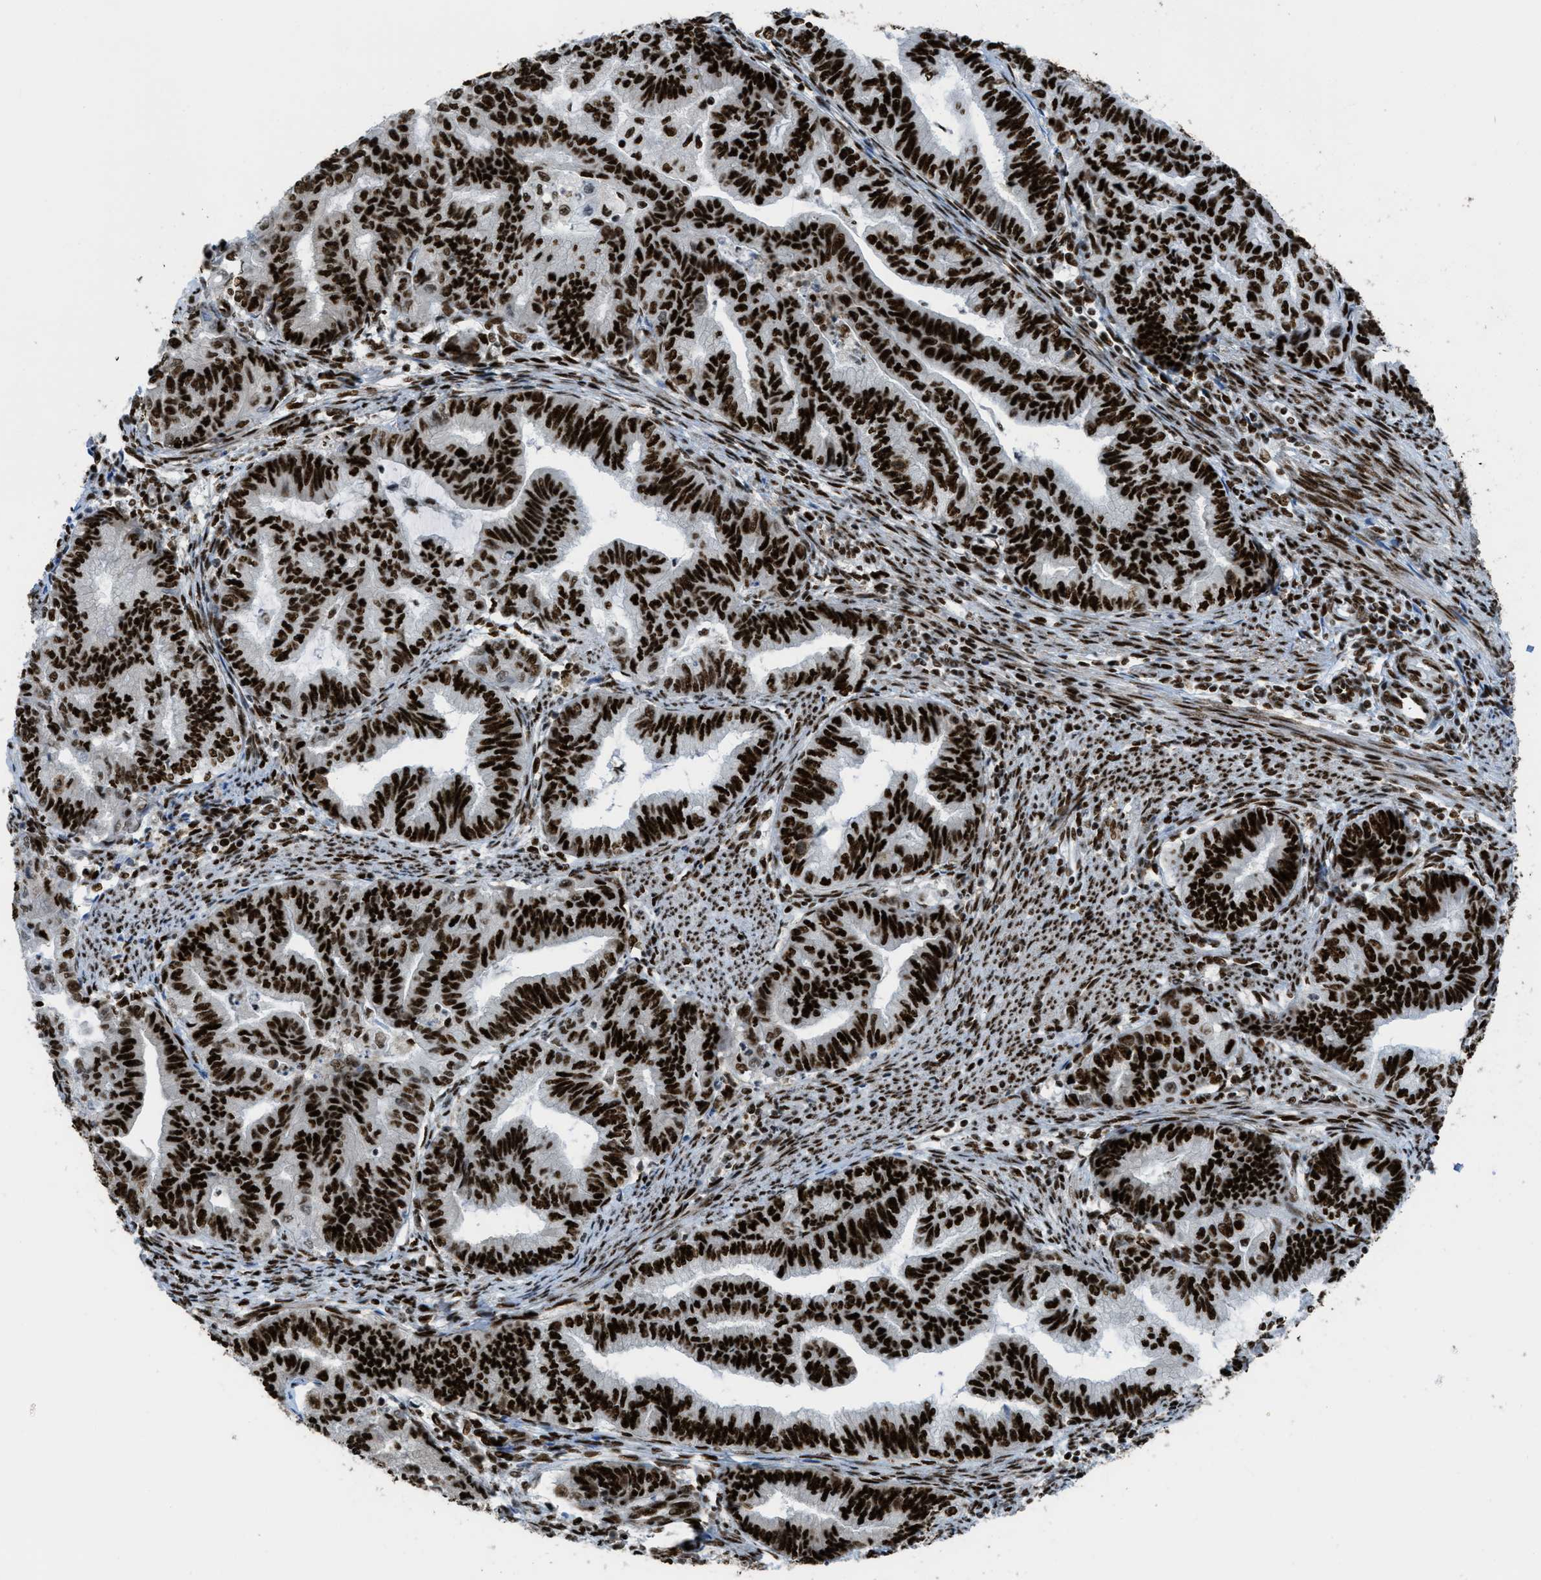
{"staining": {"intensity": "strong", "quantity": ">75%", "location": "nuclear"}, "tissue": "endometrial cancer", "cell_type": "Tumor cells", "image_type": "cancer", "snomed": [{"axis": "morphology", "description": "Adenocarcinoma, NOS"}, {"axis": "topography", "description": "Endometrium"}], "caption": "Adenocarcinoma (endometrial) tissue displays strong nuclear staining in about >75% of tumor cells, visualized by immunohistochemistry. (Stains: DAB (3,3'-diaminobenzidine) in brown, nuclei in blue, Microscopy: brightfield microscopy at high magnification).", "gene": "ZNF207", "patient": {"sex": "female", "age": 79}}